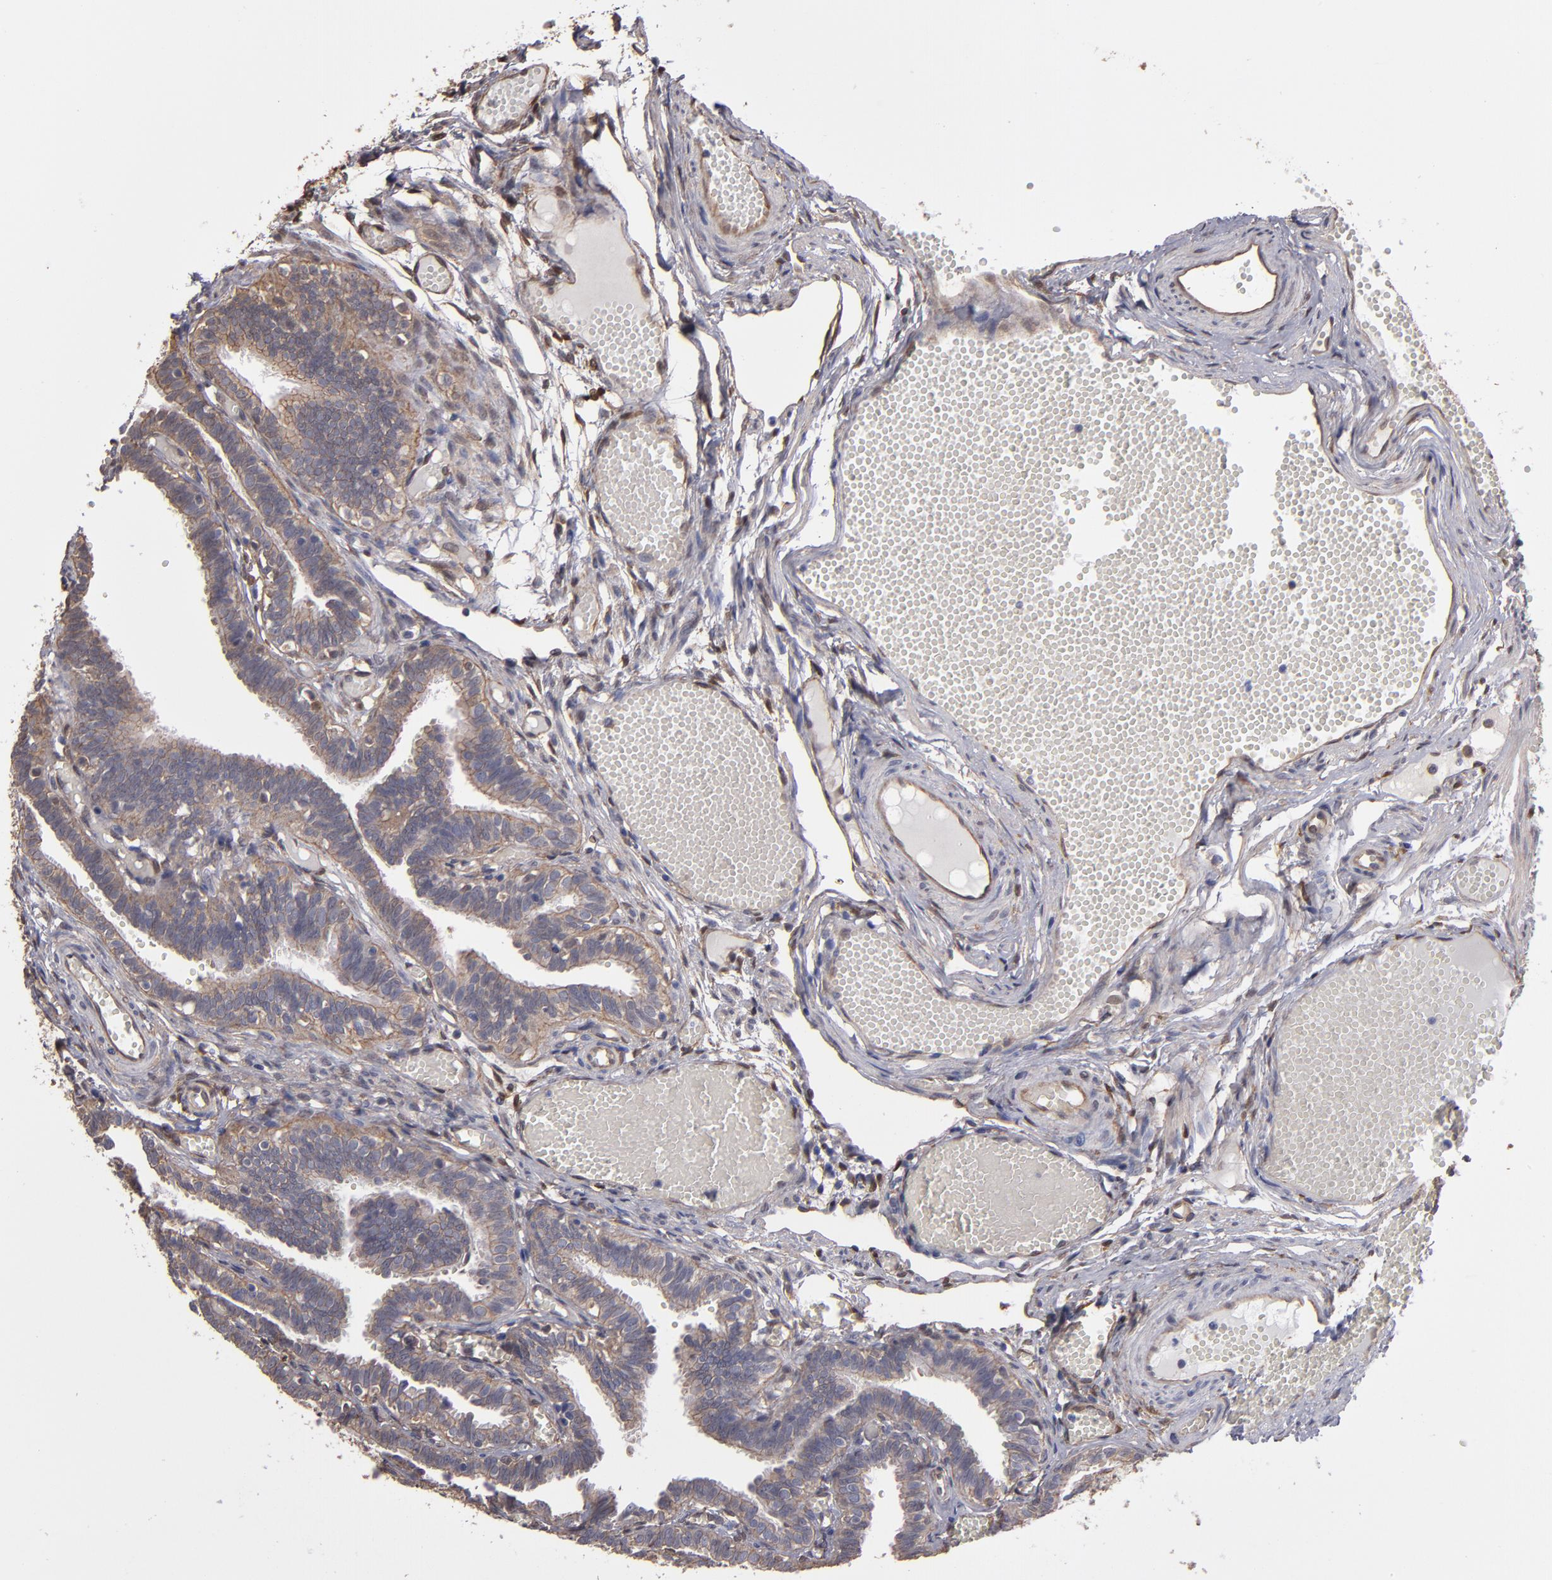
{"staining": {"intensity": "weak", "quantity": ">75%", "location": "cytoplasmic/membranous"}, "tissue": "fallopian tube", "cell_type": "Glandular cells", "image_type": "normal", "snomed": [{"axis": "morphology", "description": "Normal tissue, NOS"}, {"axis": "topography", "description": "Fallopian tube"}], "caption": "Protein staining demonstrates weak cytoplasmic/membranous expression in about >75% of glandular cells in benign fallopian tube. The staining was performed using DAB (3,3'-diaminobenzidine) to visualize the protein expression in brown, while the nuclei were stained in blue with hematoxylin (Magnification: 20x).", "gene": "NDRG2", "patient": {"sex": "female", "age": 29}}